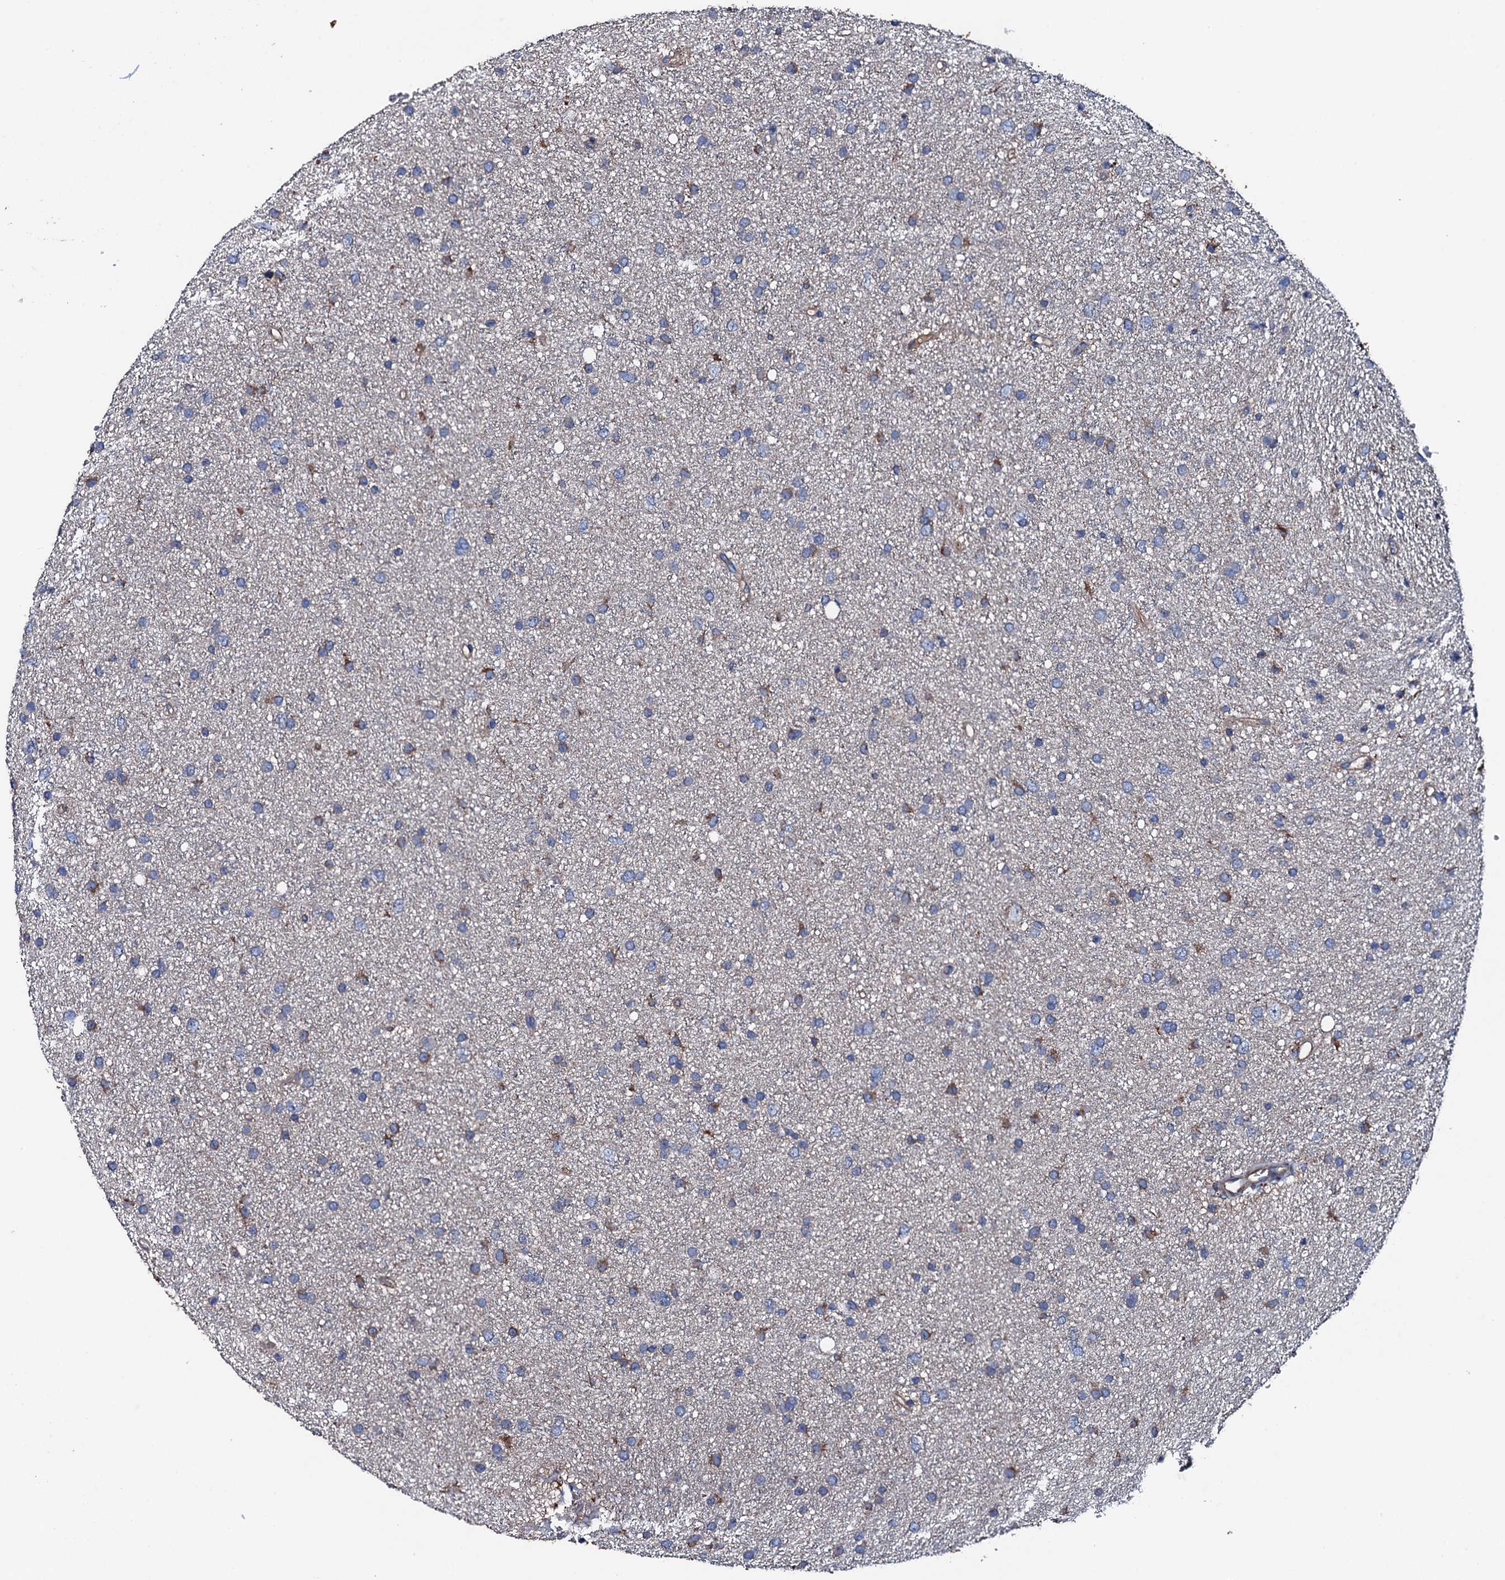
{"staining": {"intensity": "weak", "quantity": "<25%", "location": "cytoplasmic/membranous"}, "tissue": "glioma", "cell_type": "Tumor cells", "image_type": "cancer", "snomed": [{"axis": "morphology", "description": "Glioma, malignant, Low grade"}, {"axis": "topography", "description": "Cerebral cortex"}], "caption": "The histopathology image displays no staining of tumor cells in malignant low-grade glioma. Brightfield microscopy of immunohistochemistry stained with DAB (3,3'-diaminobenzidine) (brown) and hematoxylin (blue), captured at high magnification.", "gene": "NEK1", "patient": {"sex": "female", "age": 39}}